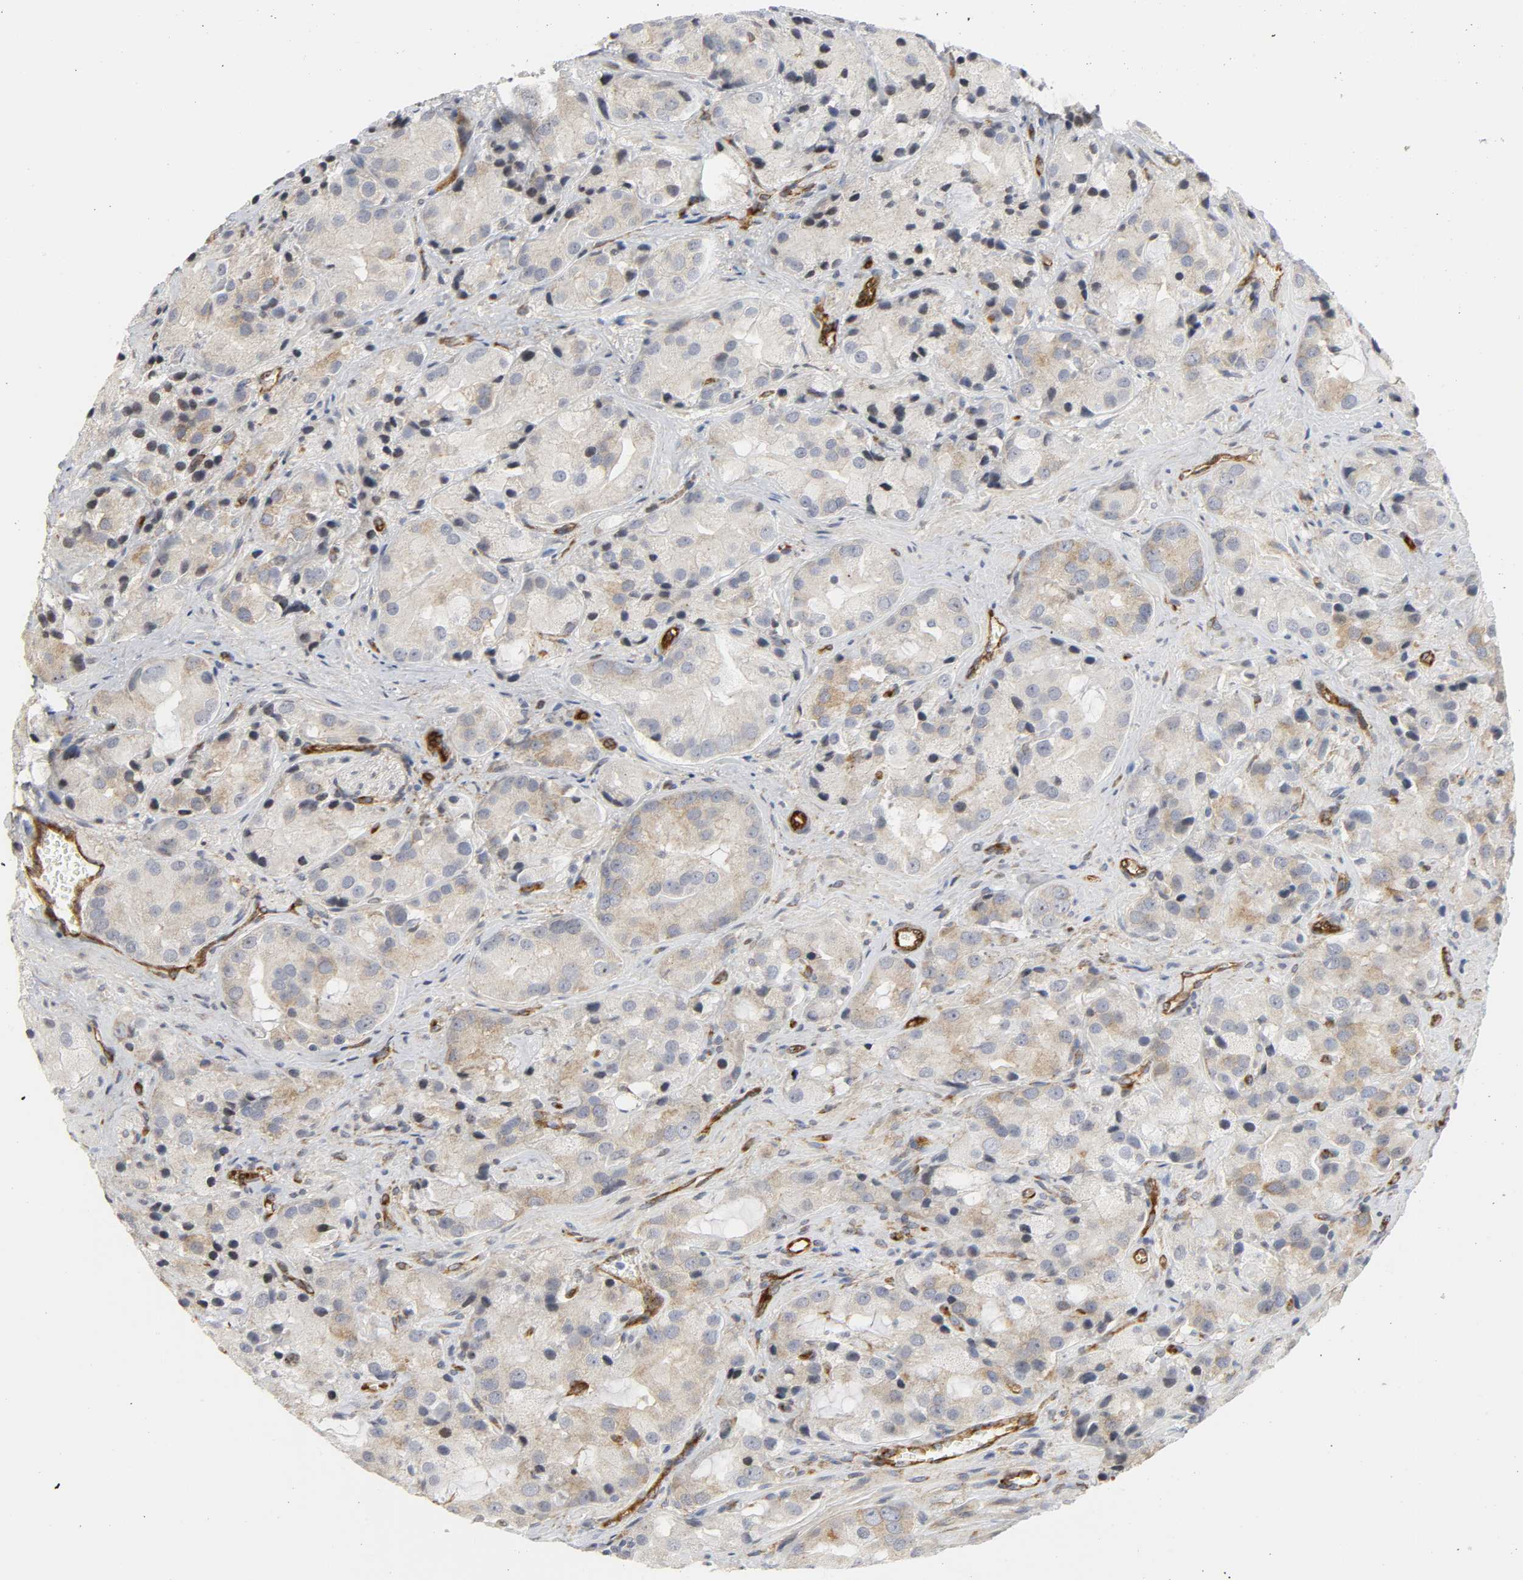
{"staining": {"intensity": "weak", "quantity": ">75%", "location": "cytoplasmic/membranous"}, "tissue": "prostate cancer", "cell_type": "Tumor cells", "image_type": "cancer", "snomed": [{"axis": "morphology", "description": "Adenocarcinoma, High grade"}, {"axis": "topography", "description": "Prostate"}], "caption": "Immunohistochemical staining of human prostate cancer (adenocarcinoma (high-grade)) shows low levels of weak cytoplasmic/membranous positivity in about >75% of tumor cells.", "gene": "DOCK1", "patient": {"sex": "male", "age": 70}}